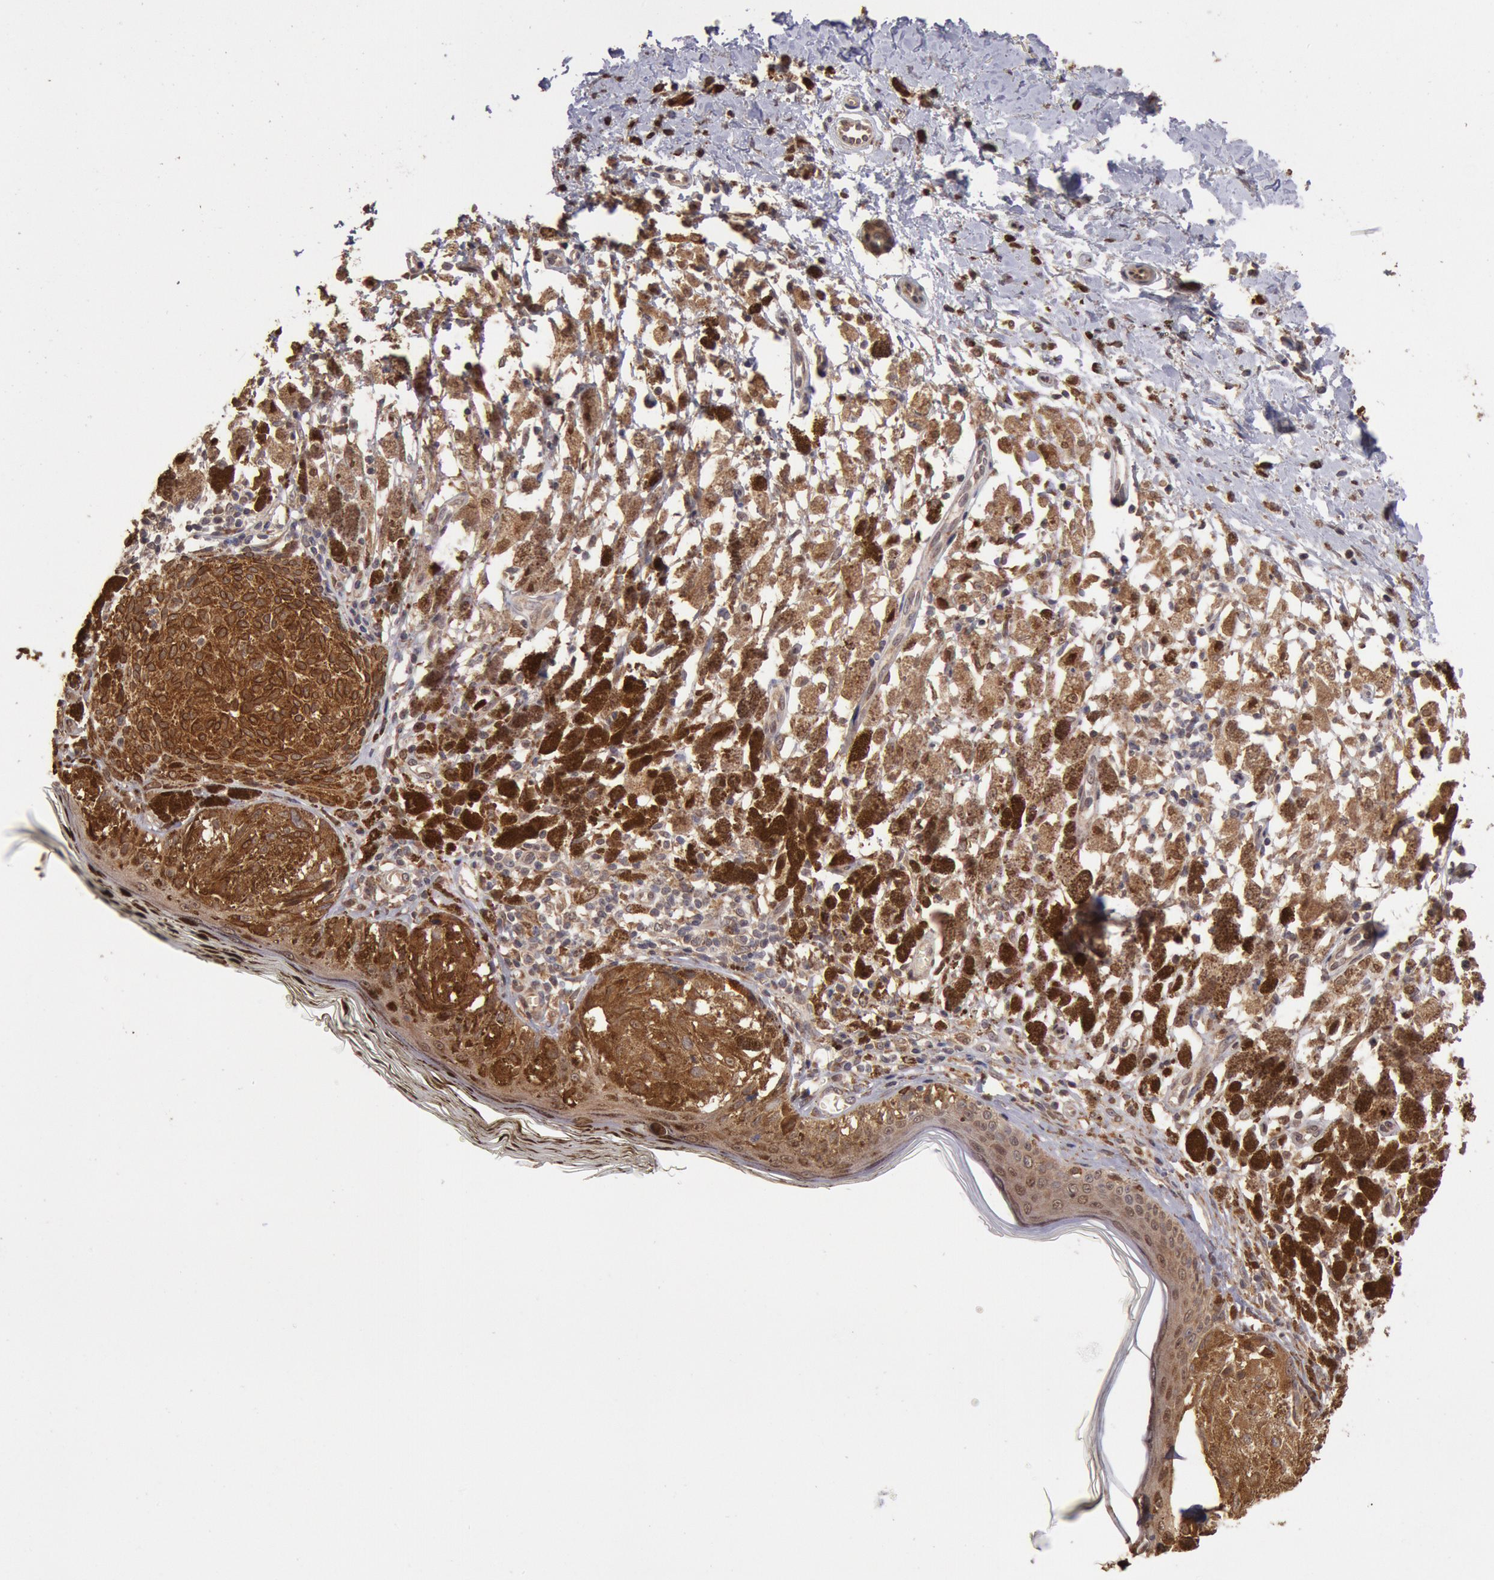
{"staining": {"intensity": "moderate", "quantity": ">75%", "location": "cytoplasmic/membranous"}, "tissue": "melanoma", "cell_type": "Tumor cells", "image_type": "cancer", "snomed": [{"axis": "morphology", "description": "Malignant melanoma, NOS"}, {"axis": "topography", "description": "Skin"}], "caption": "Malignant melanoma stained with a protein marker demonstrates moderate staining in tumor cells.", "gene": "COMT", "patient": {"sex": "male", "age": 88}}